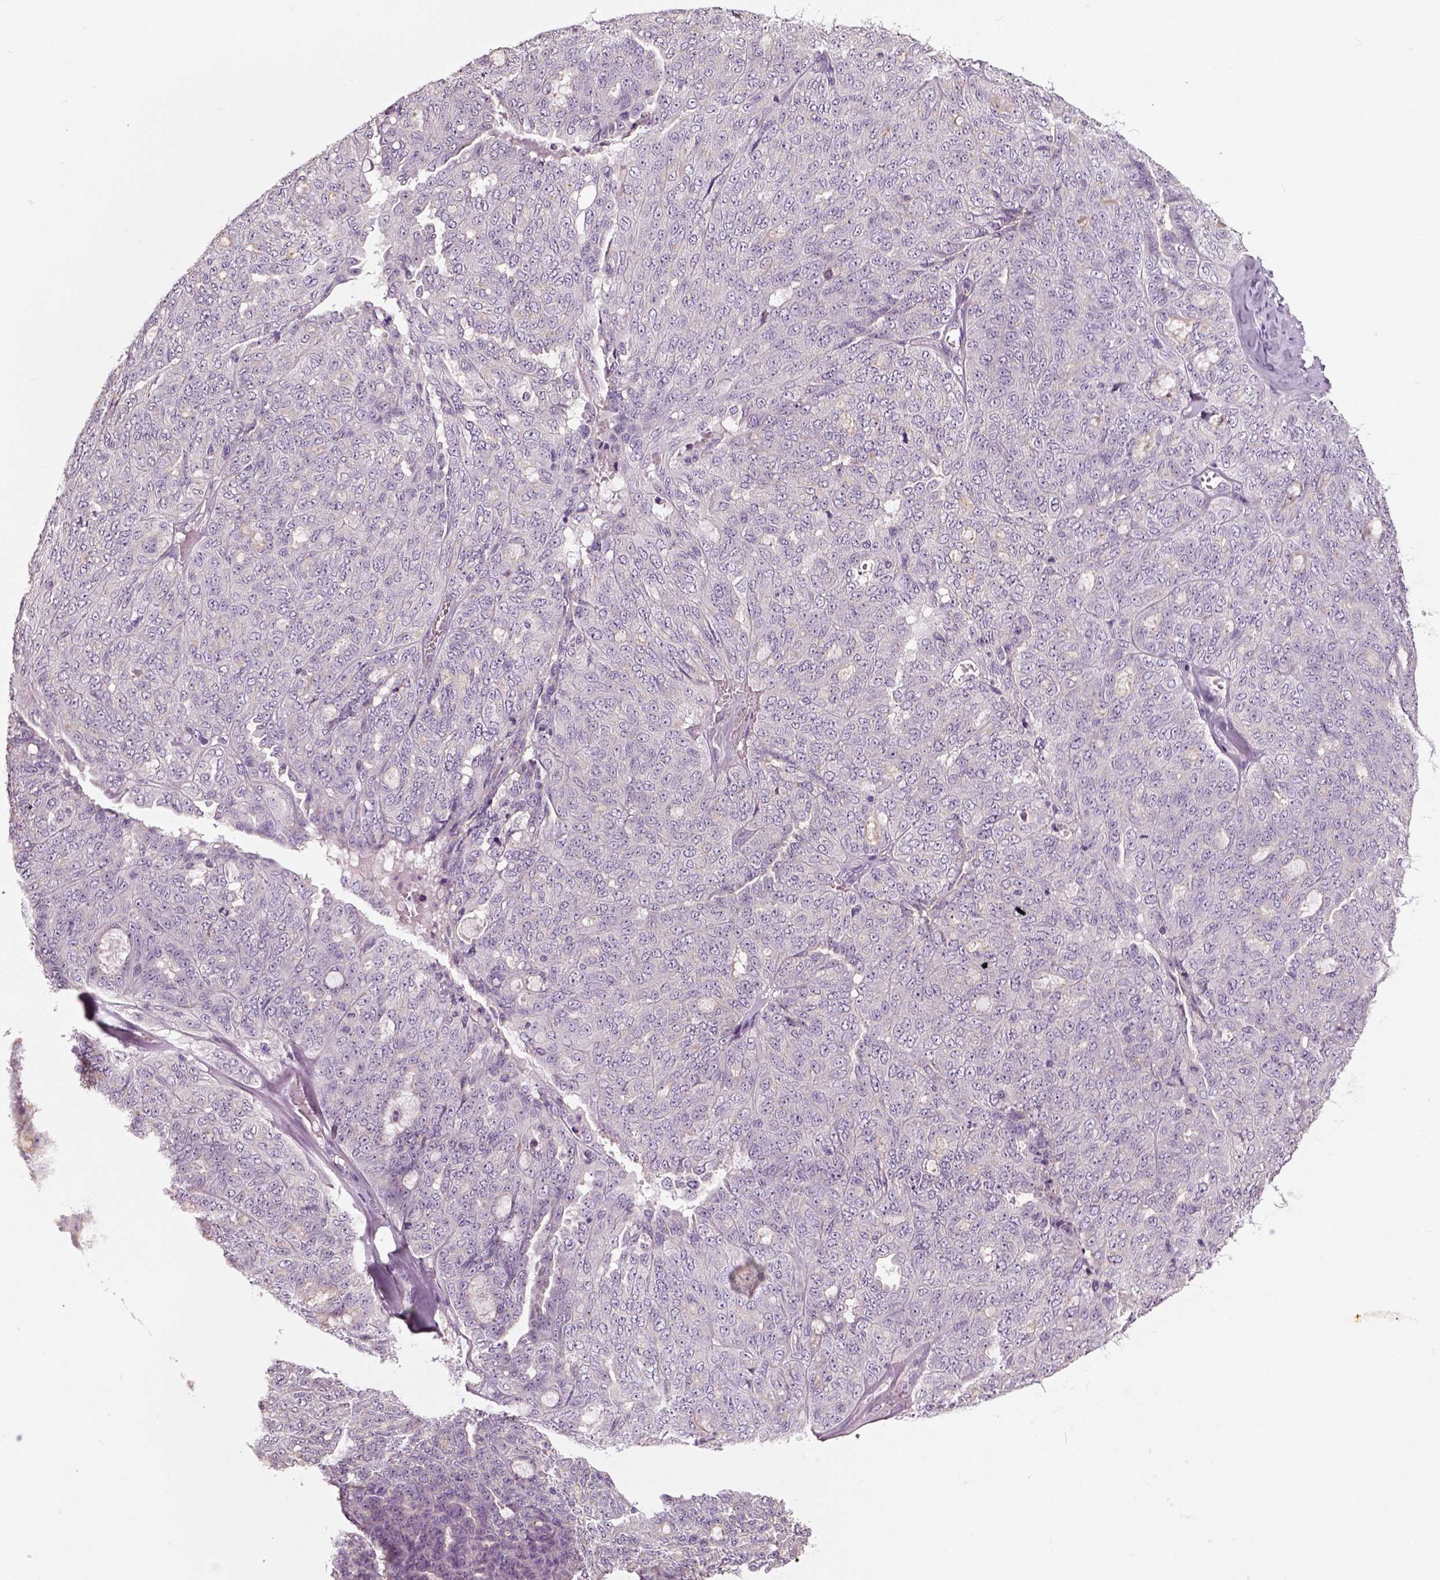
{"staining": {"intensity": "negative", "quantity": "none", "location": "none"}, "tissue": "ovarian cancer", "cell_type": "Tumor cells", "image_type": "cancer", "snomed": [{"axis": "morphology", "description": "Cystadenocarcinoma, serous, NOS"}, {"axis": "topography", "description": "Ovary"}], "caption": "Immunohistochemistry of serous cystadenocarcinoma (ovarian) displays no positivity in tumor cells.", "gene": "NECAB1", "patient": {"sex": "female", "age": 71}}